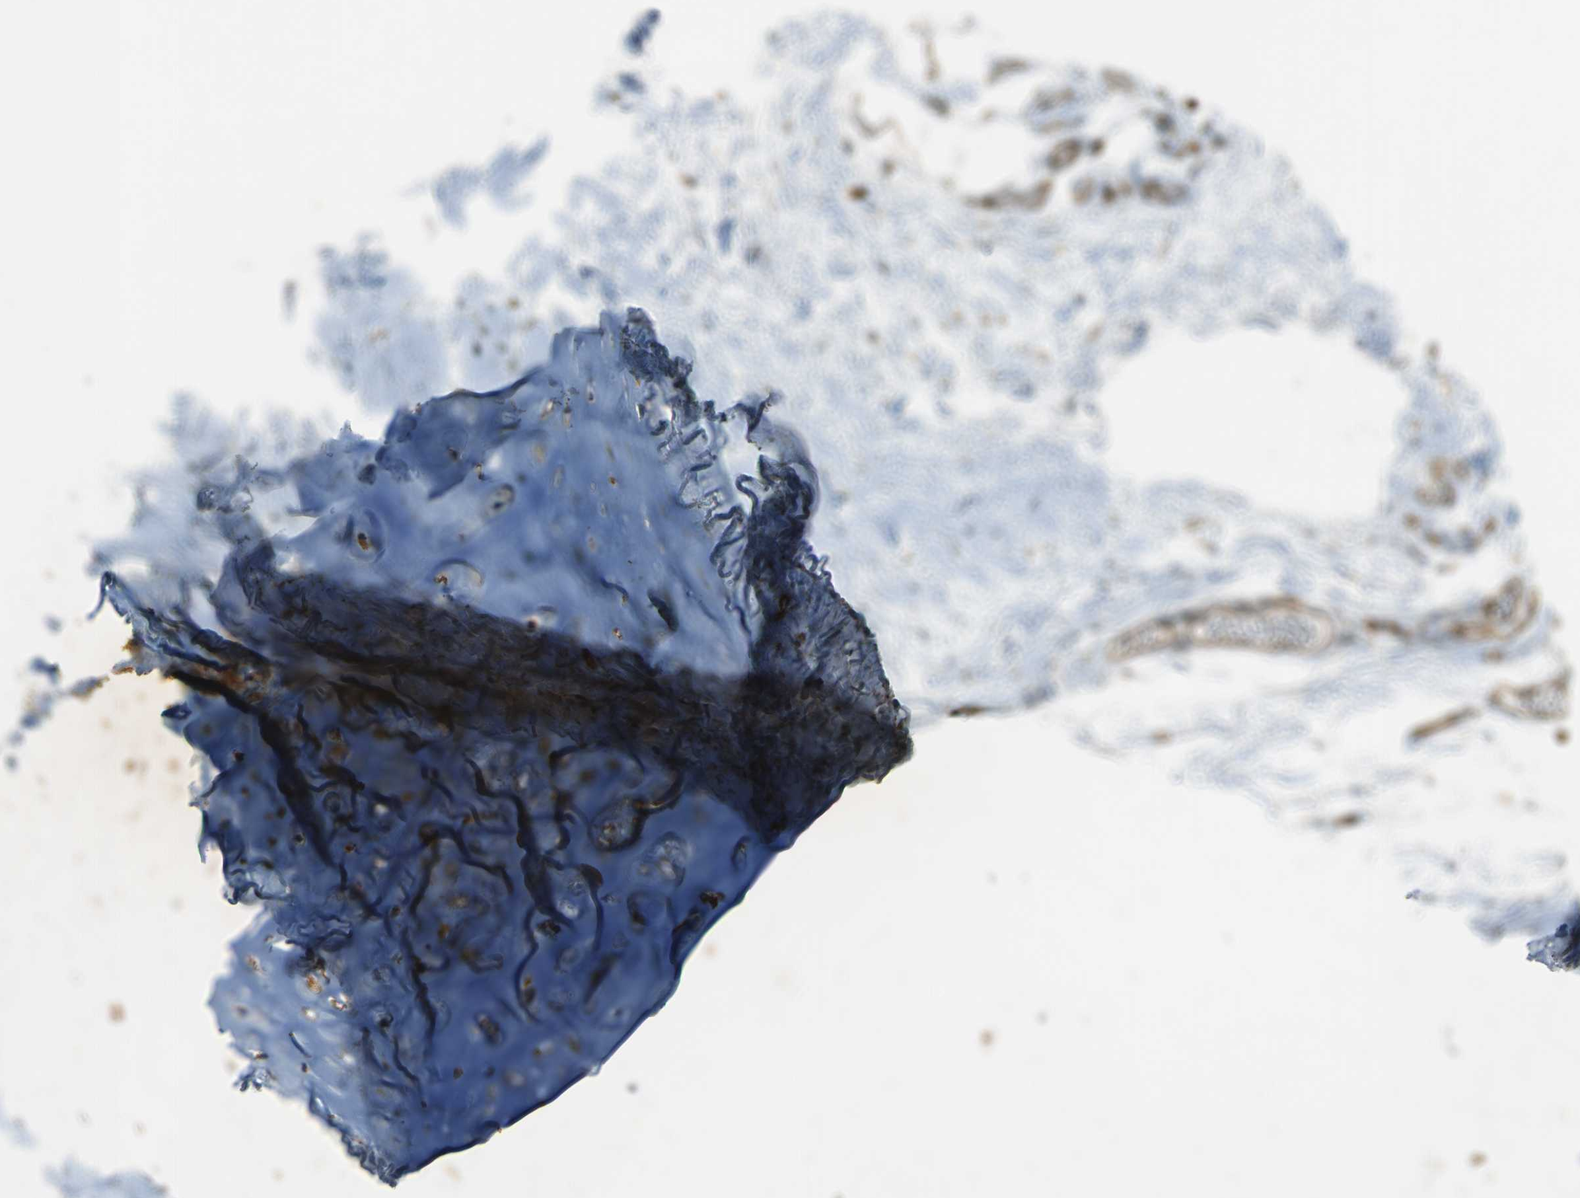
{"staining": {"intensity": "moderate", "quantity": "25%-75%", "location": "cytoplasmic/membranous"}, "tissue": "adipose tissue", "cell_type": "Adipocytes", "image_type": "normal", "snomed": [{"axis": "morphology", "description": "Normal tissue, NOS"}, {"axis": "topography", "description": "Bronchus"}], "caption": "Immunohistochemical staining of benign human adipose tissue reveals 25%-75% levels of moderate cytoplasmic/membranous protein expression in about 25%-75% of adipocytes. Using DAB (brown) and hematoxylin (blue) stains, captured at high magnification using brightfield microscopy.", "gene": "DNAJC5", "patient": {"sex": "female", "age": 73}}